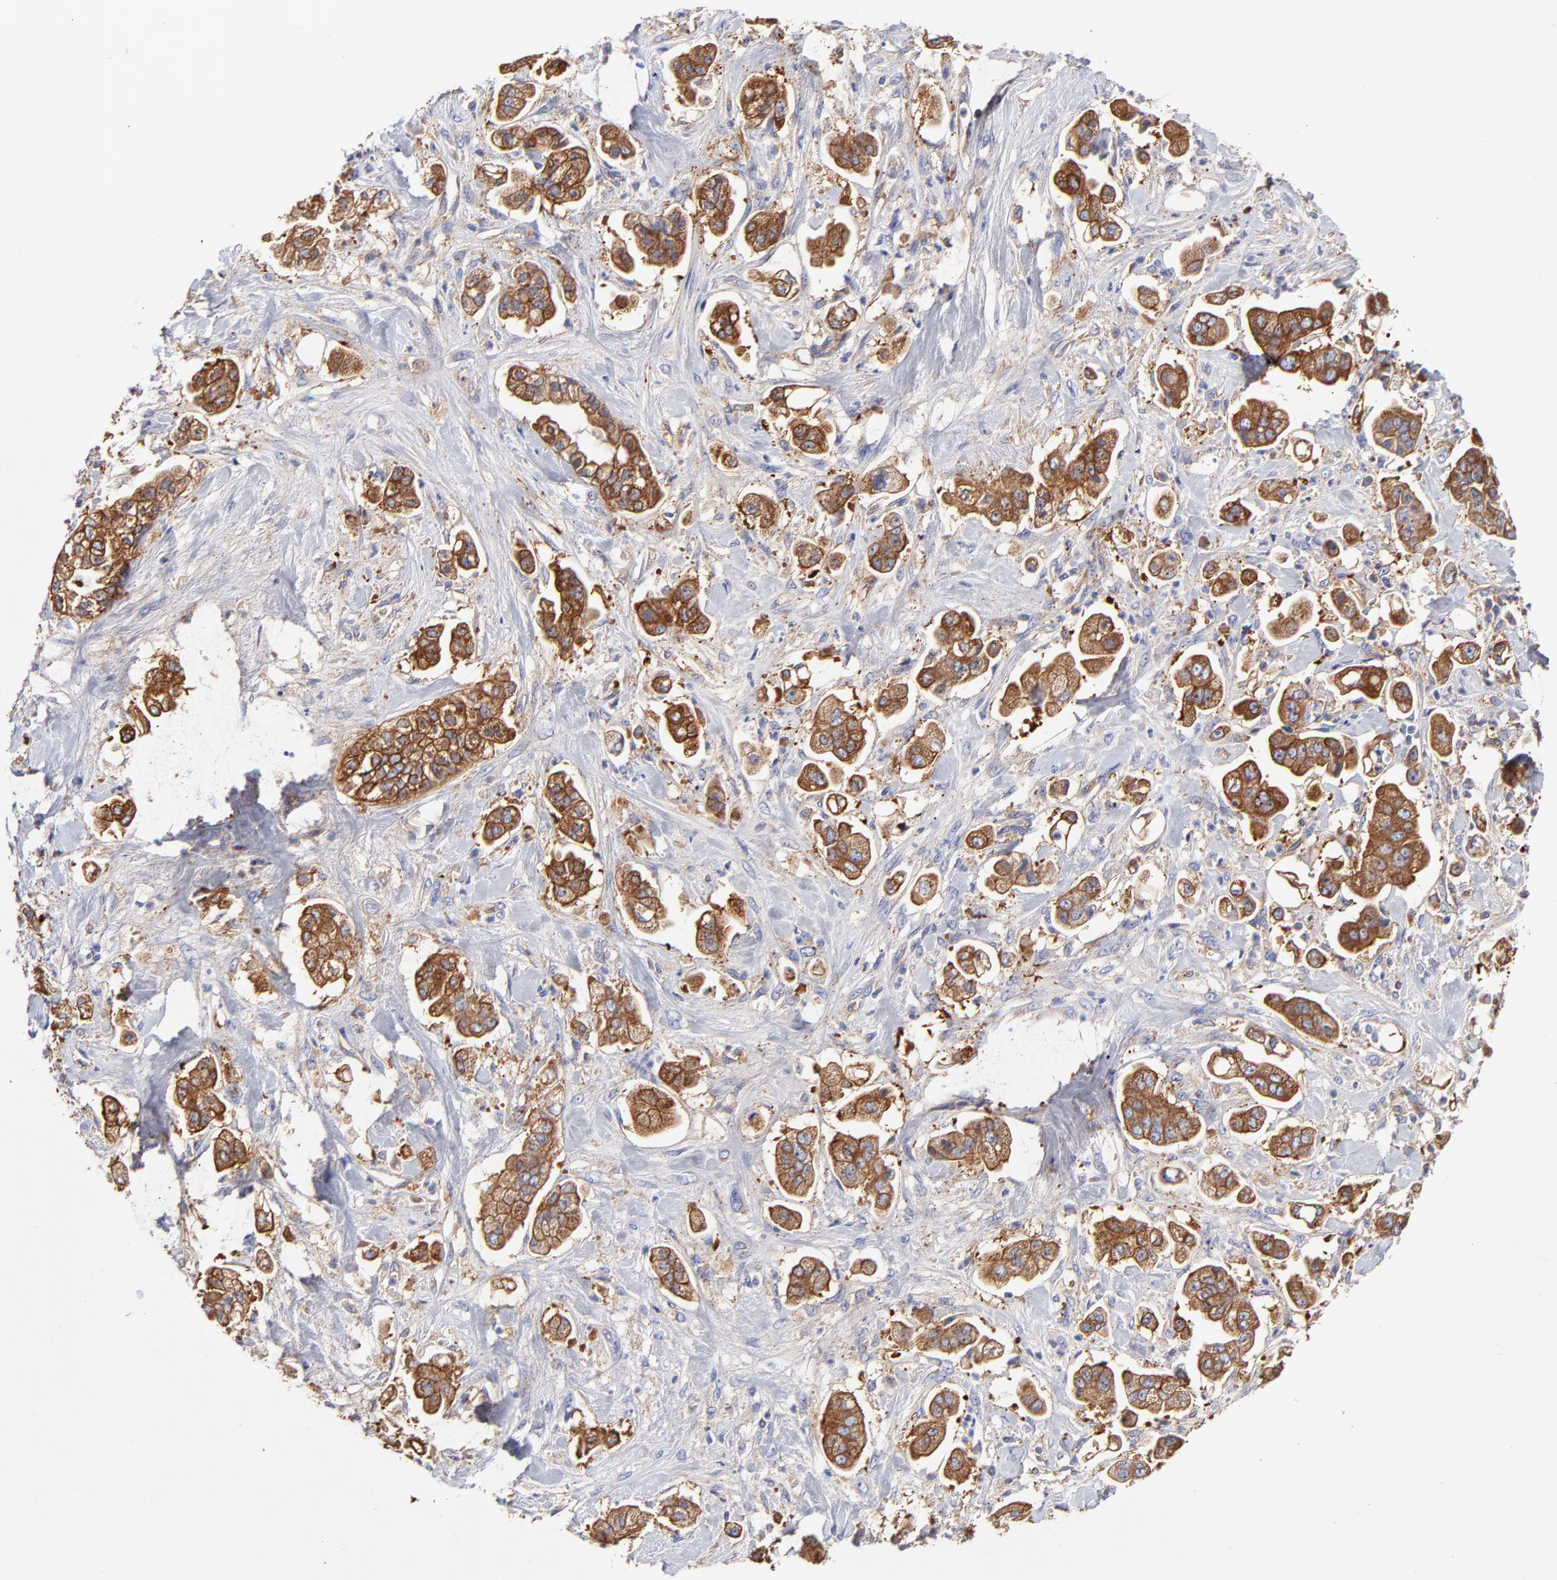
{"staining": {"intensity": "strong", "quantity": ">75%", "location": "cytoplasmic/membranous"}, "tissue": "stomach cancer", "cell_type": "Tumor cells", "image_type": "cancer", "snomed": [{"axis": "morphology", "description": "Adenocarcinoma, NOS"}, {"axis": "topography", "description": "Stomach"}], "caption": "Brown immunohistochemical staining in human stomach adenocarcinoma shows strong cytoplasmic/membranous positivity in approximately >75% of tumor cells.", "gene": "CD2AP", "patient": {"sex": "male", "age": 62}}